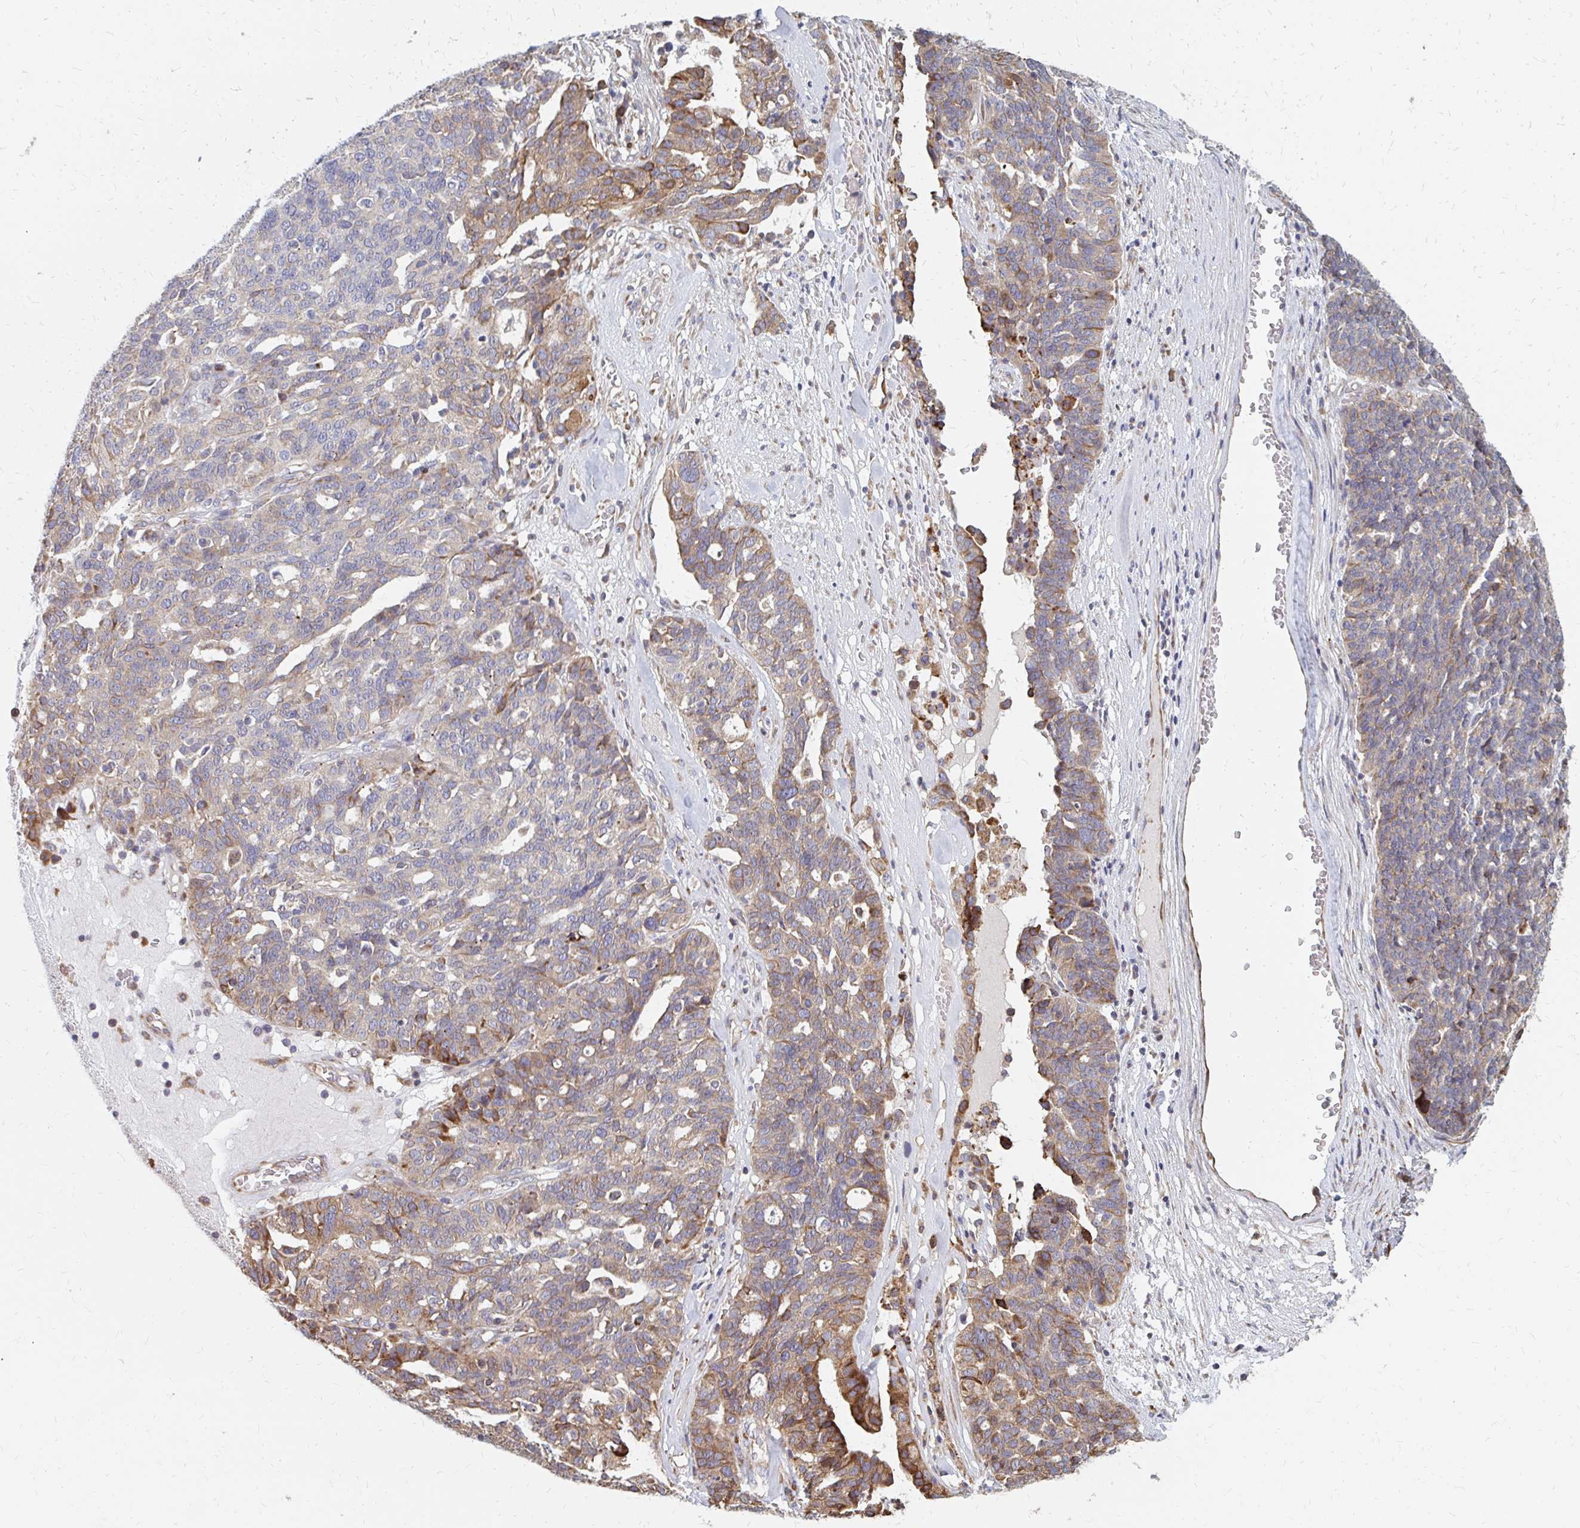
{"staining": {"intensity": "moderate", "quantity": "<25%", "location": "cytoplasmic/membranous"}, "tissue": "ovarian cancer", "cell_type": "Tumor cells", "image_type": "cancer", "snomed": [{"axis": "morphology", "description": "Cystadenocarcinoma, serous, NOS"}, {"axis": "topography", "description": "Ovary"}], "caption": "Immunohistochemical staining of human ovarian cancer displays moderate cytoplasmic/membranous protein staining in approximately <25% of tumor cells.", "gene": "PPP1R13L", "patient": {"sex": "female", "age": 59}}